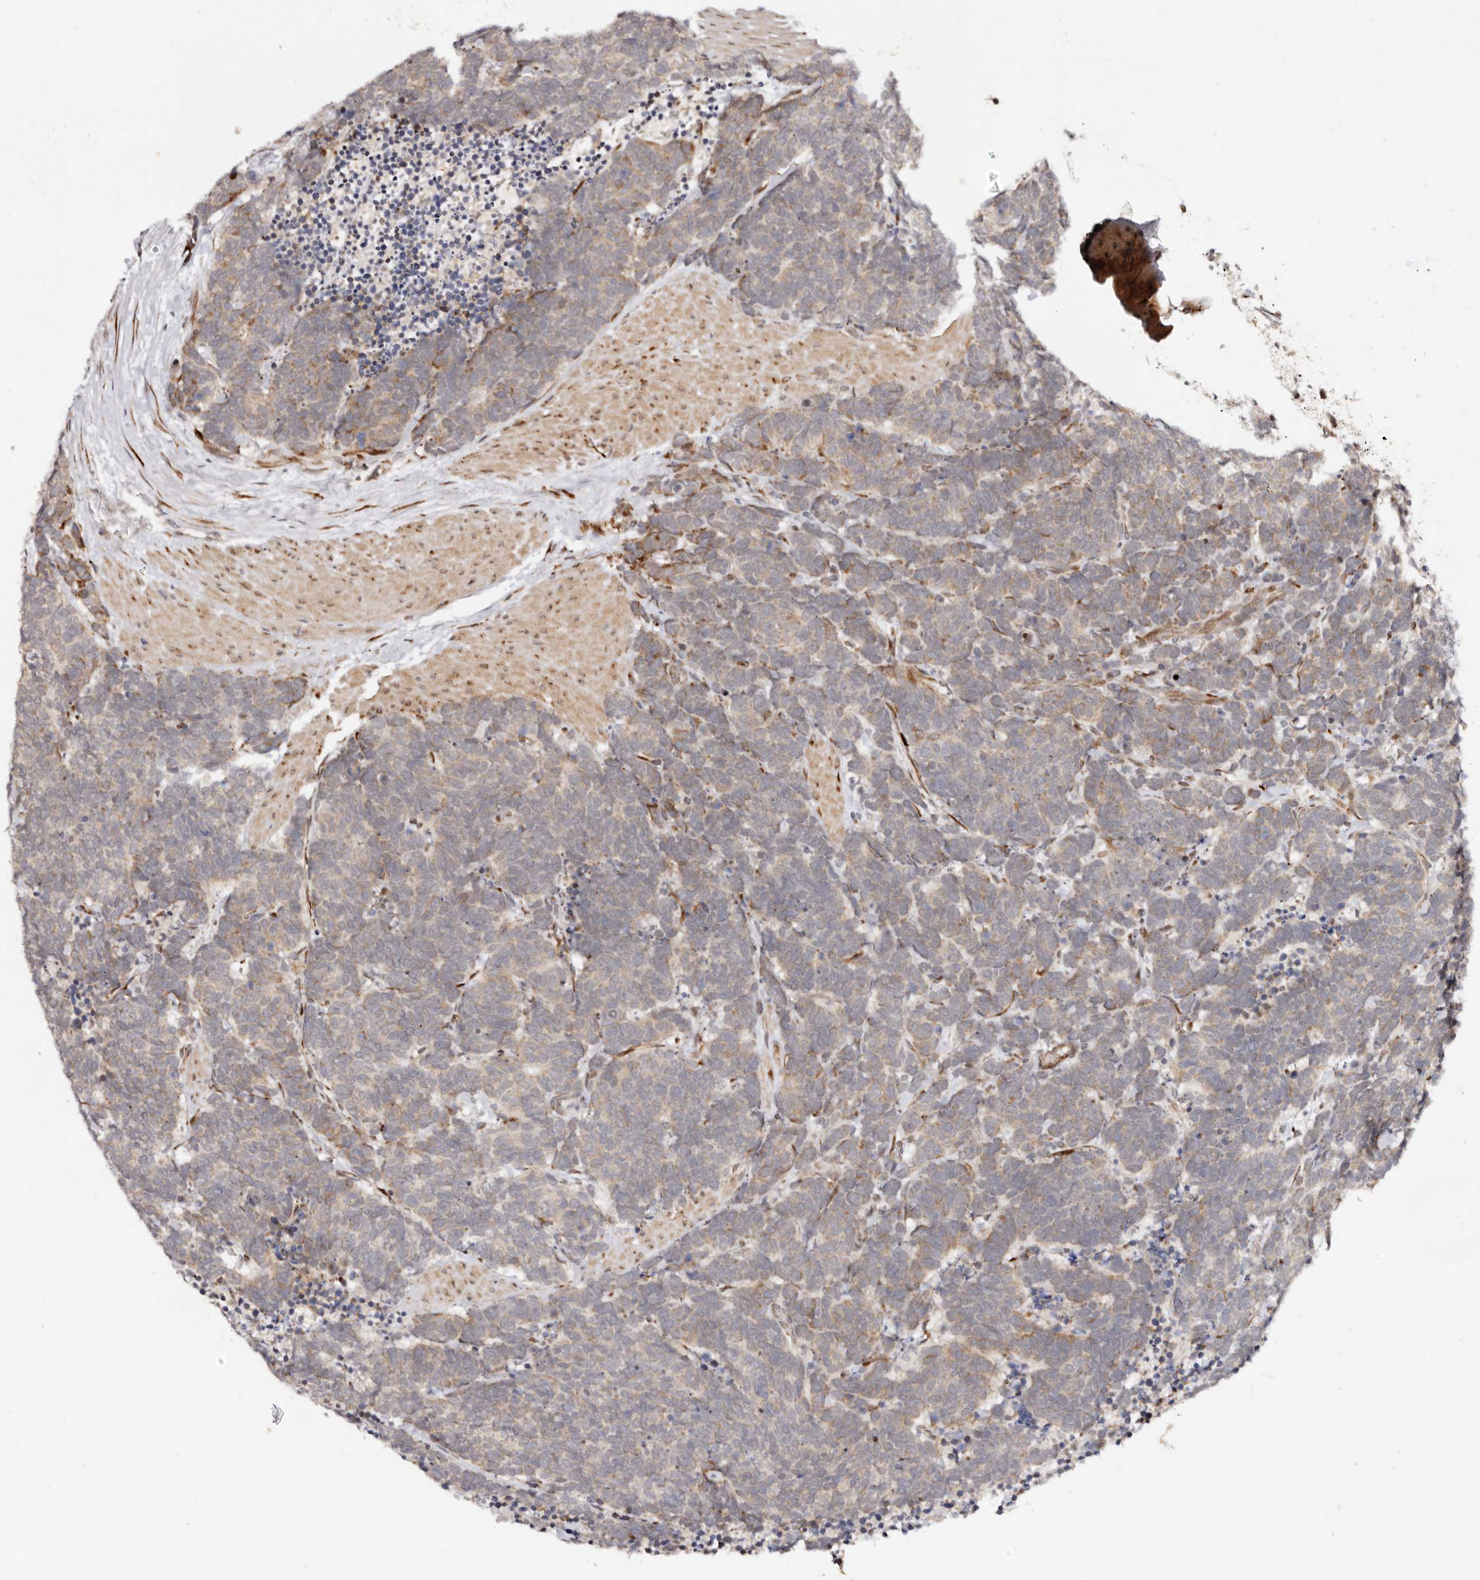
{"staining": {"intensity": "weak", "quantity": ">75%", "location": "cytoplasmic/membranous"}, "tissue": "carcinoid", "cell_type": "Tumor cells", "image_type": "cancer", "snomed": [{"axis": "morphology", "description": "Carcinoma, NOS"}, {"axis": "morphology", "description": "Carcinoid, malignant, NOS"}, {"axis": "topography", "description": "Urinary bladder"}], "caption": "Carcinoid stained with DAB IHC shows low levels of weak cytoplasmic/membranous staining in approximately >75% of tumor cells.", "gene": "BCL2L15", "patient": {"sex": "male", "age": 57}}